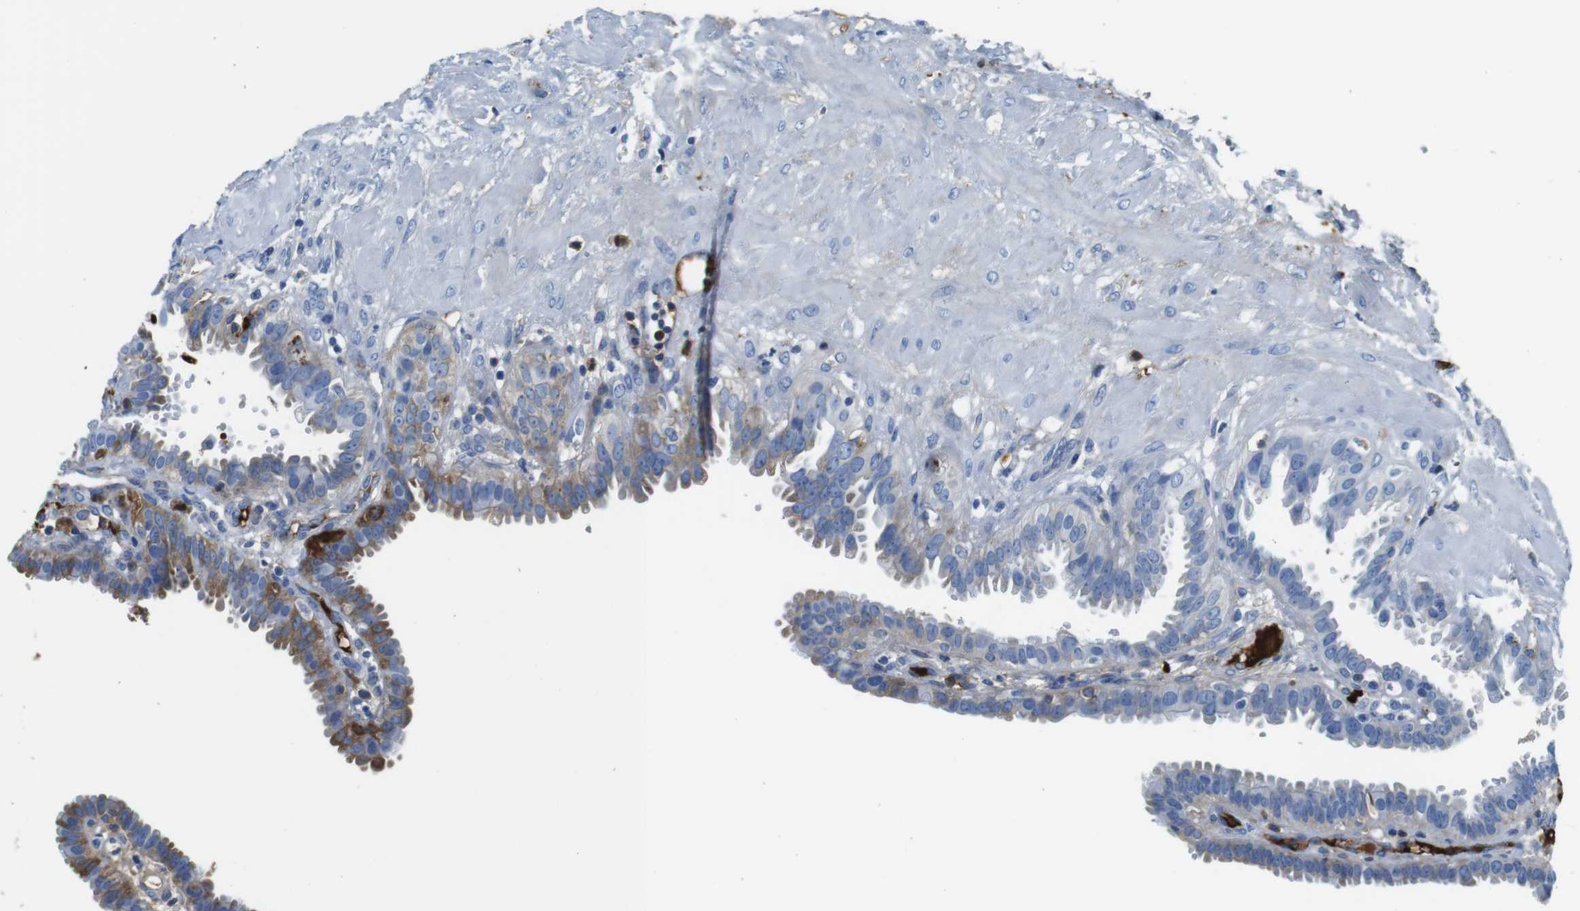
{"staining": {"intensity": "moderate", "quantity": "25%-75%", "location": "cytoplasmic/membranous"}, "tissue": "fallopian tube", "cell_type": "Glandular cells", "image_type": "normal", "snomed": [{"axis": "morphology", "description": "Normal tissue, NOS"}, {"axis": "topography", "description": "Fallopian tube"}, {"axis": "topography", "description": "Placenta"}], "caption": "The photomicrograph demonstrates a brown stain indicating the presence of a protein in the cytoplasmic/membranous of glandular cells in fallopian tube. Immunohistochemistry stains the protein in brown and the nuclei are stained blue.", "gene": "IGKC", "patient": {"sex": "female", "age": 34}}